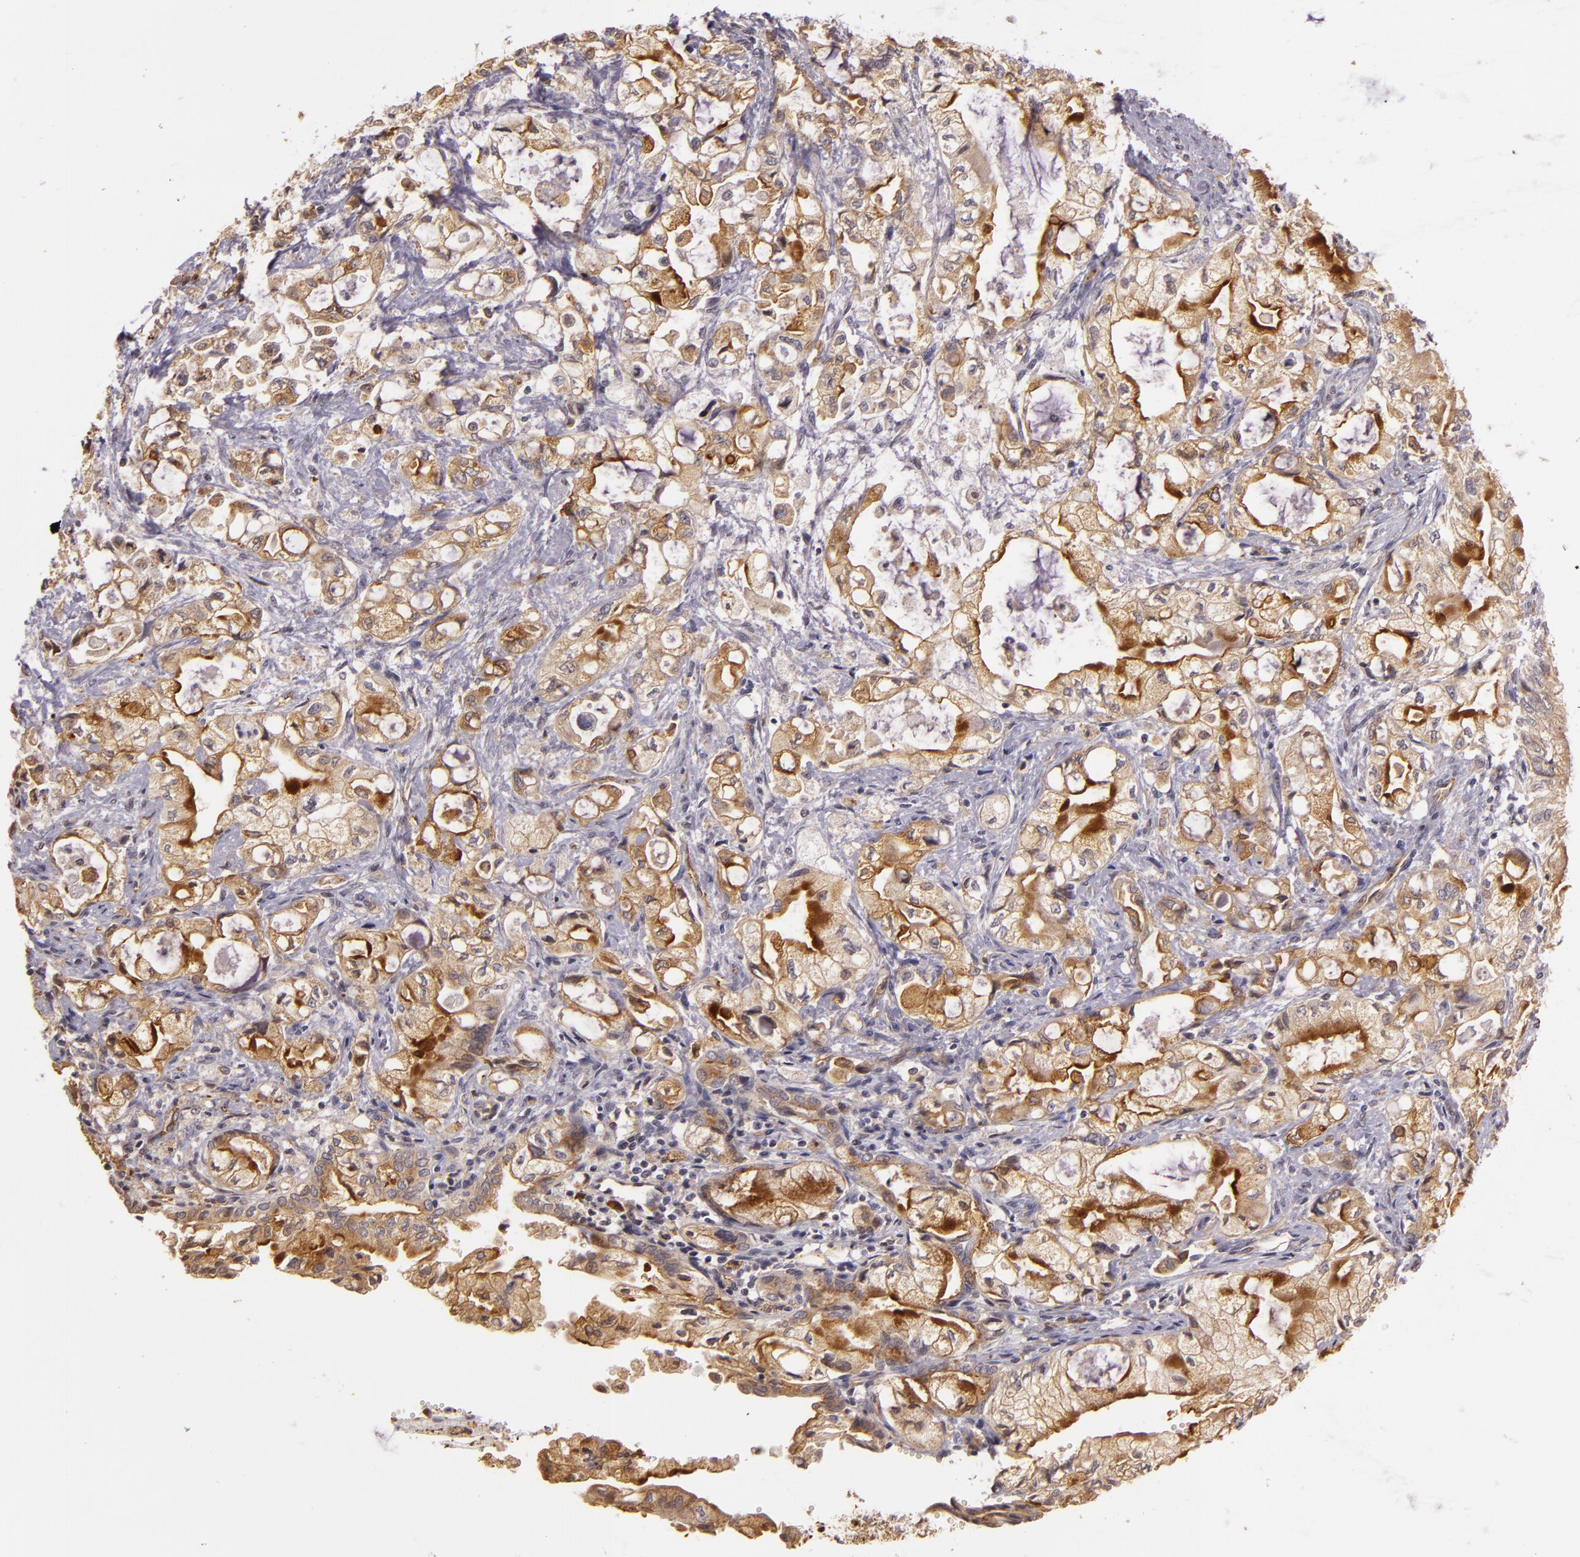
{"staining": {"intensity": "moderate", "quantity": "25%-75%", "location": "cytoplasmic/membranous"}, "tissue": "pancreatic cancer", "cell_type": "Tumor cells", "image_type": "cancer", "snomed": [{"axis": "morphology", "description": "Adenocarcinoma, NOS"}, {"axis": "topography", "description": "Pancreas"}], "caption": "There is medium levels of moderate cytoplasmic/membranous staining in tumor cells of pancreatic adenocarcinoma, as demonstrated by immunohistochemical staining (brown color).", "gene": "SYTL4", "patient": {"sex": "male", "age": 79}}